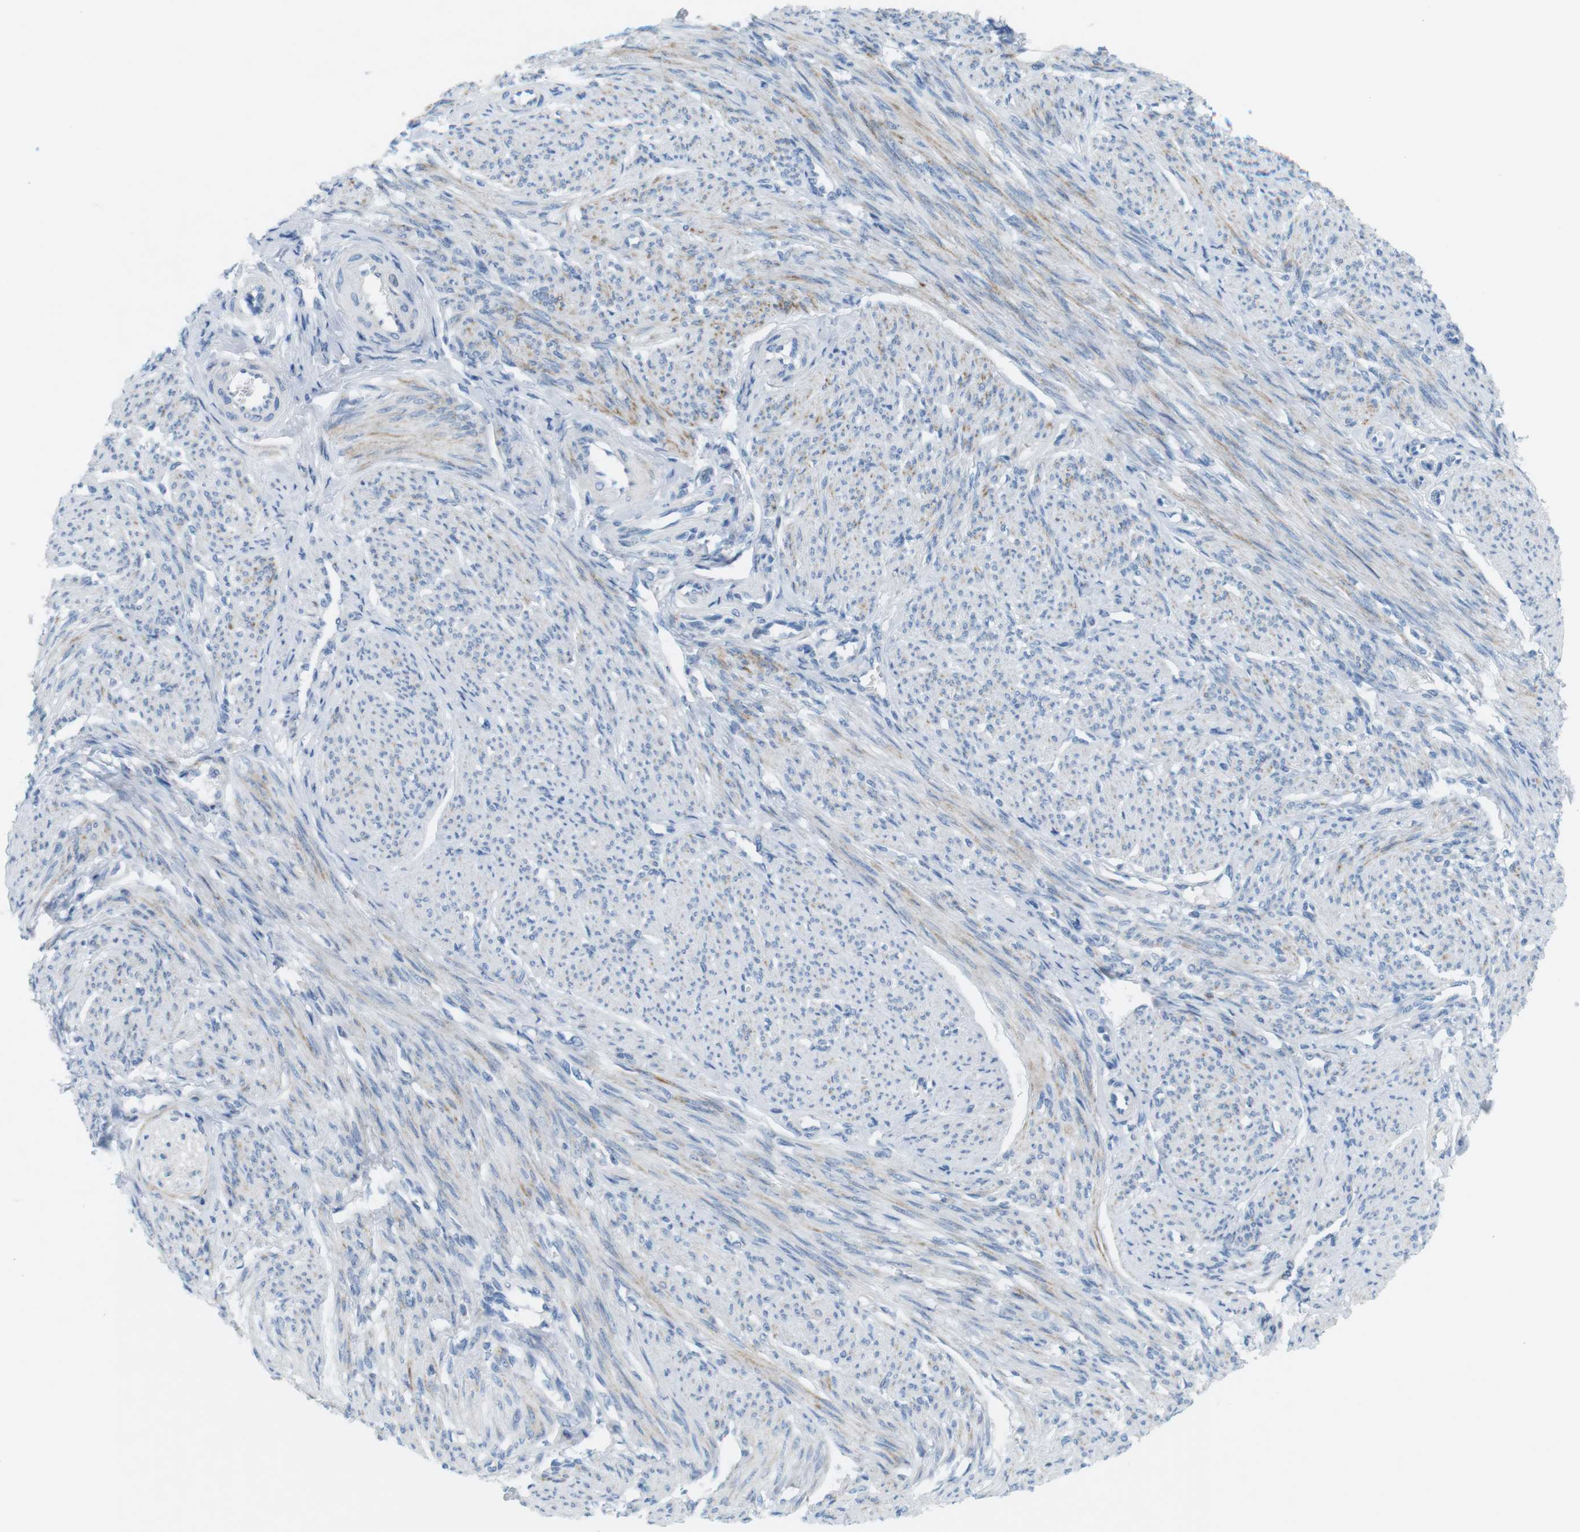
{"staining": {"intensity": "weak", "quantity": "<25%", "location": "cytoplasmic/membranous"}, "tissue": "smooth muscle", "cell_type": "Smooth muscle cells", "image_type": "normal", "snomed": [{"axis": "morphology", "description": "Normal tissue, NOS"}, {"axis": "topography", "description": "Smooth muscle"}], "caption": "Benign smooth muscle was stained to show a protein in brown. There is no significant staining in smooth muscle cells. (Brightfield microscopy of DAB (3,3'-diaminobenzidine) IHC at high magnification).", "gene": "MYH9", "patient": {"sex": "female", "age": 65}}